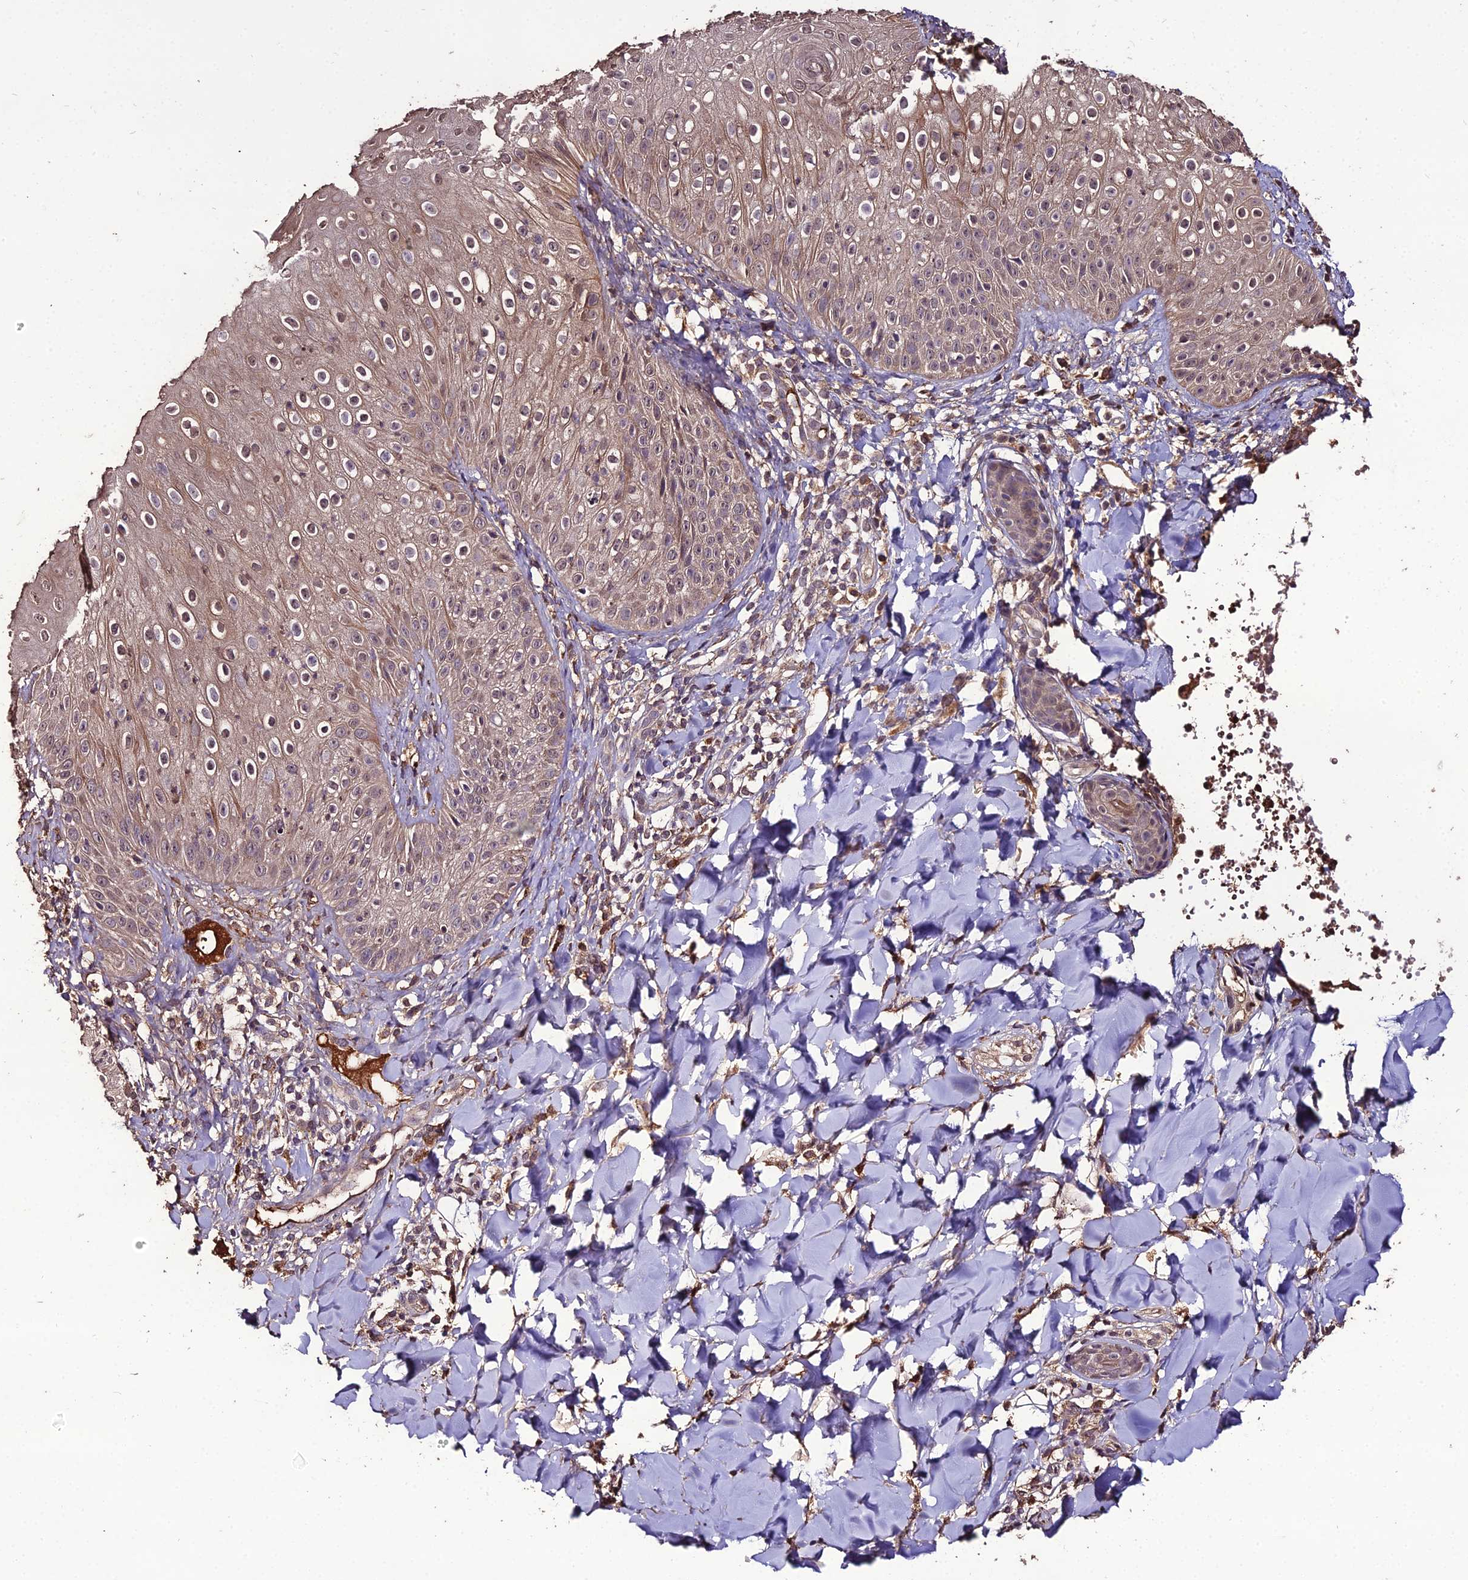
{"staining": {"intensity": "moderate", "quantity": ">75%", "location": "cytoplasmic/membranous"}, "tissue": "skin", "cell_type": "Epidermal cells", "image_type": "normal", "snomed": [{"axis": "morphology", "description": "Normal tissue, NOS"}, {"axis": "morphology", "description": "Inflammation, NOS"}, {"axis": "topography", "description": "Soft tissue"}, {"axis": "topography", "description": "Anal"}], "caption": "Brown immunohistochemical staining in unremarkable human skin displays moderate cytoplasmic/membranous staining in approximately >75% of epidermal cells.", "gene": "KCTD16", "patient": {"sex": "female", "age": 15}}